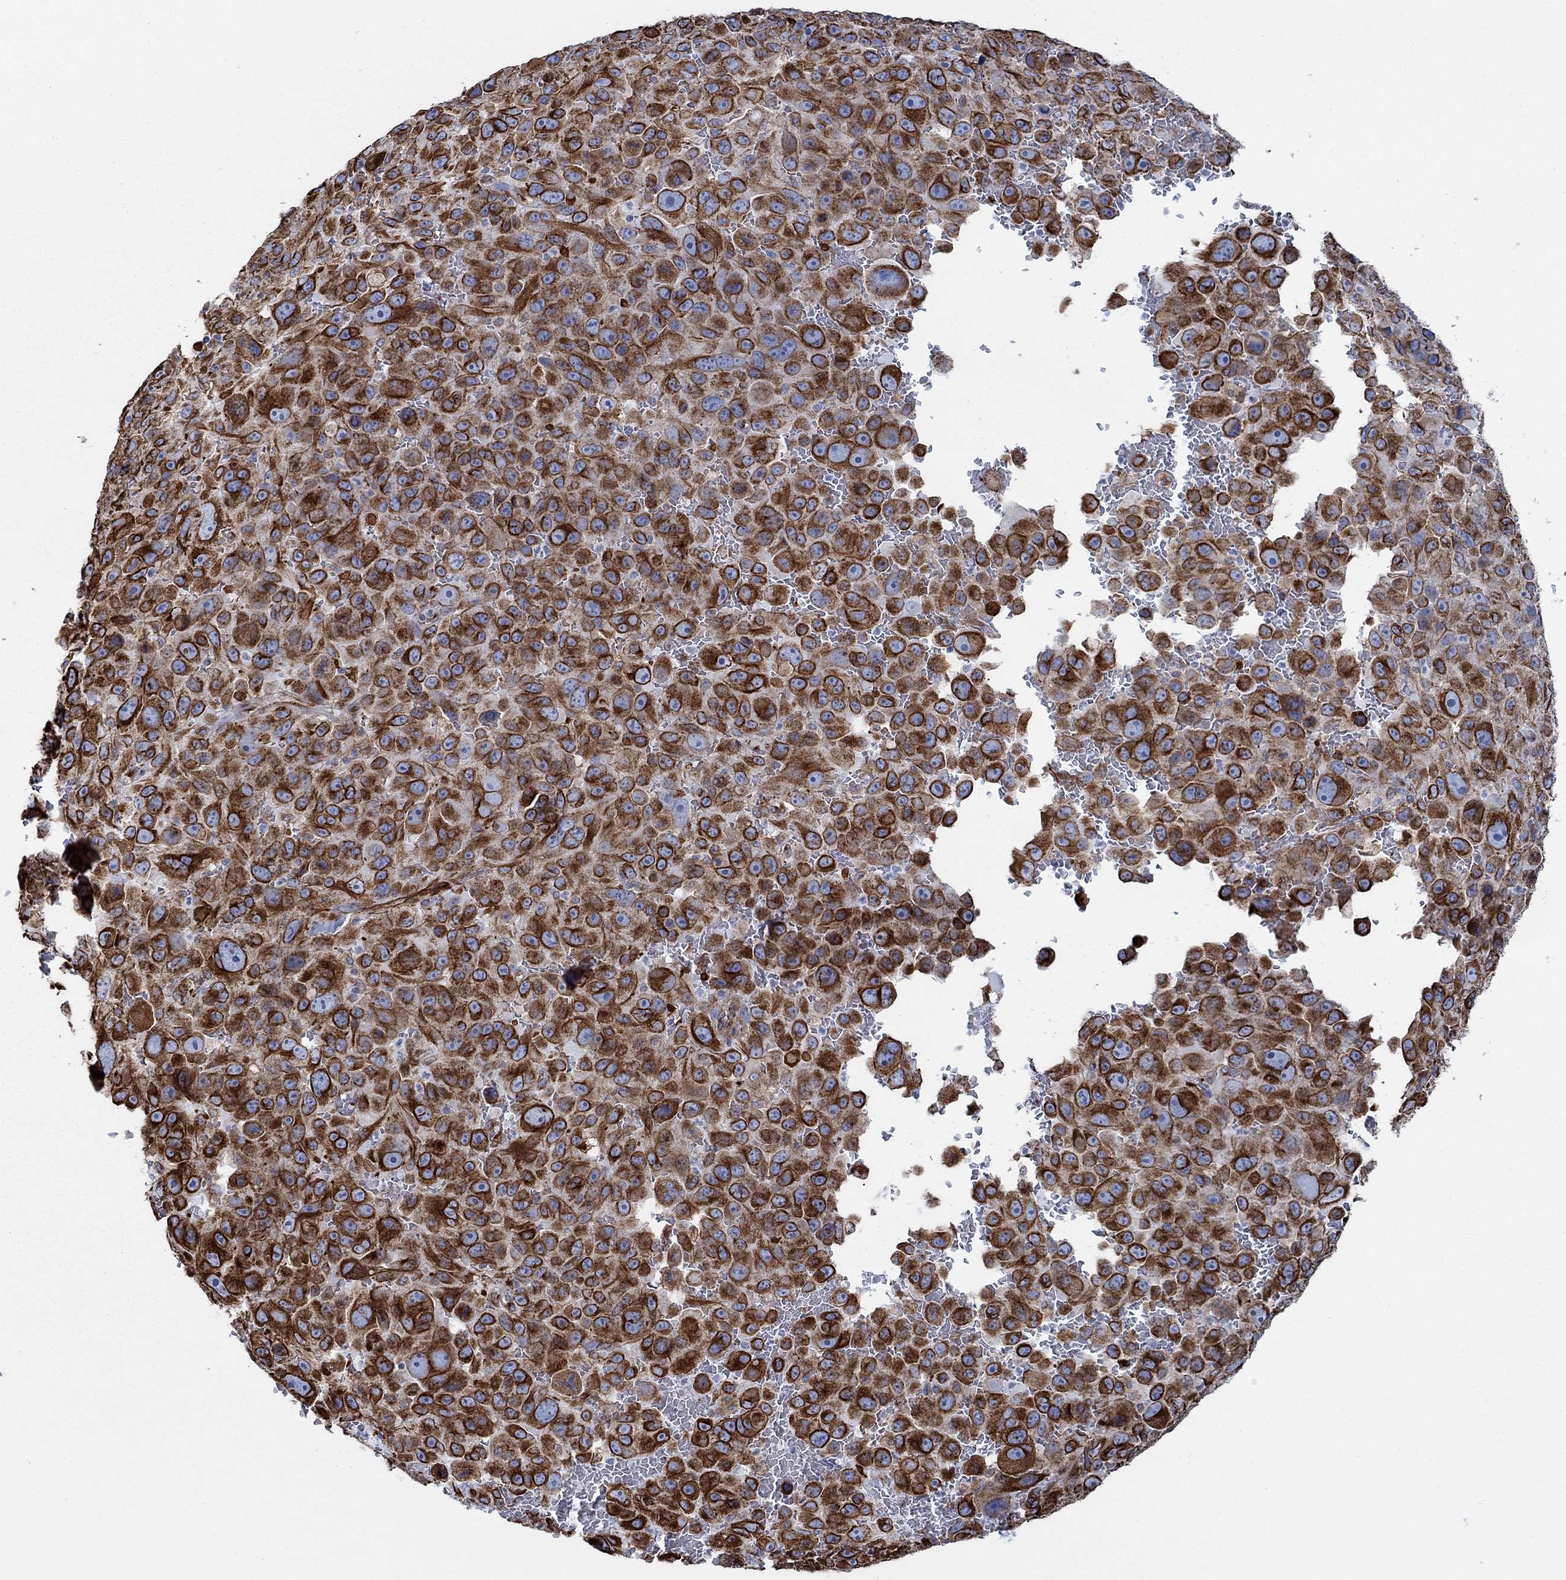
{"staining": {"intensity": "strong", "quantity": "25%-75%", "location": "cytoplasmic/membranous"}, "tissue": "melanoma", "cell_type": "Tumor cells", "image_type": "cancer", "snomed": [{"axis": "morphology", "description": "Malignant melanoma, NOS"}, {"axis": "topography", "description": "Skin"}], "caption": "Brown immunohistochemical staining in melanoma shows strong cytoplasmic/membranous expression in about 25%-75% of tumor cells.", "gene": "STC2", "patient": {"sex": "female", "age": 91}}